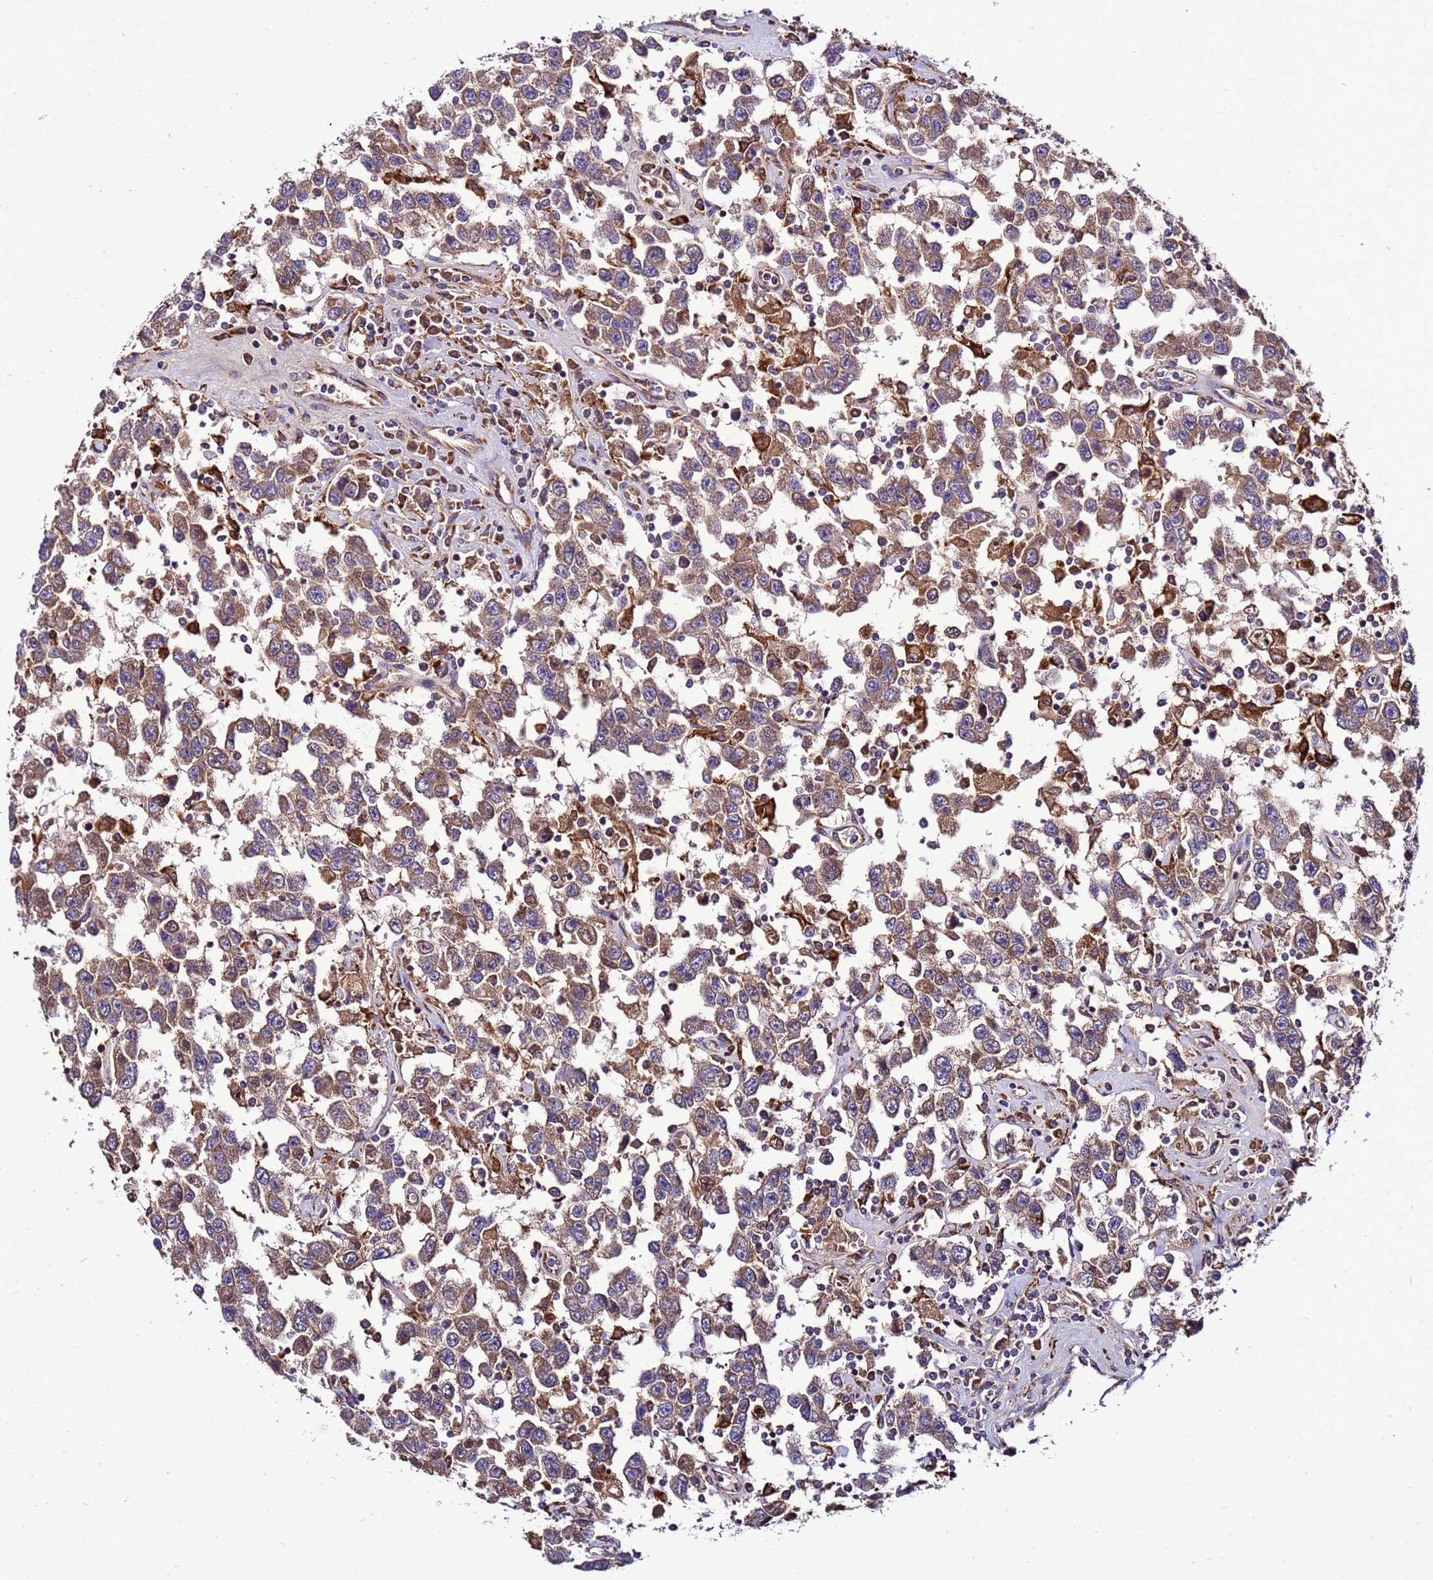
{"staining": {"intensity": "moderate", "quantity": ">75%", "location": "cytoplasmic/membranous"}, "tissue": "testis cancer", "cell_type": "Tumor cells", "image_type": "cancer", "snomed": [{"axis": "morphology", "description": "Seminoma, NOS"}, {"axis": "topography", "description": "Testis"}], "caption": "Immunohistochemical staining of testis seminoma shows moderate cytoplasmic/membranous protein positivity in approximately >75% of tumor cells. (Stains: DAB (3,3'-diaminobenzidine) in brown, nuclei in blue, Microscopy: brightfield microscopy at high magnification).", "gene": "ANTKMT", "patient": {"sex": "male", "age": 41}}